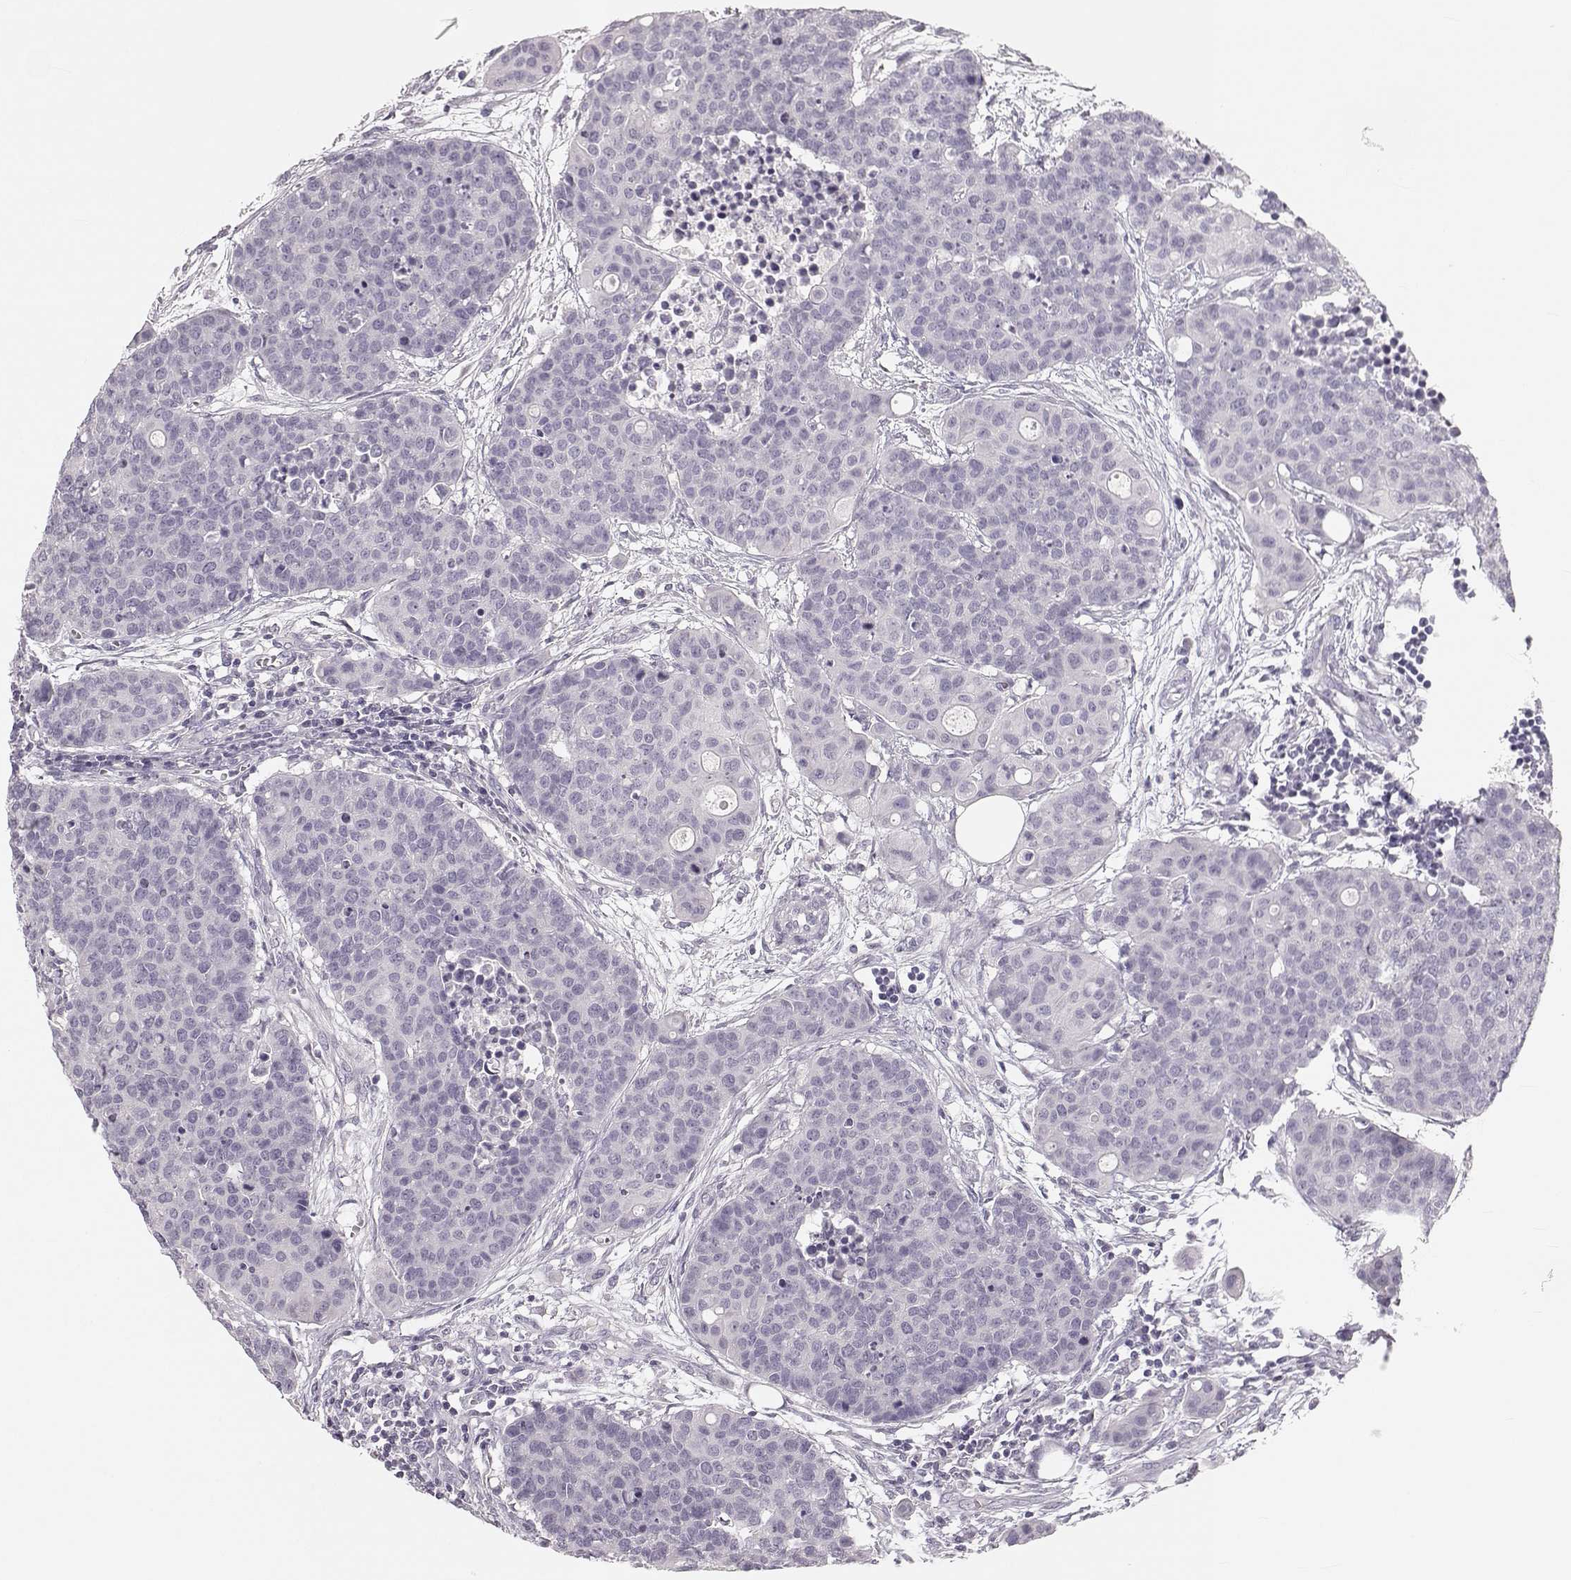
{"staining": {"intensity": "negative", "quantity": "none", "location": "none"}, "tissue": "carcinoid", "cell_type": "Tumor cells", "image_type": "cancer", "snomed": [{"axis": "morphology", "description": "Carcinoid, malignant, NOS"}, {"axis": "topography", "description": "Colon"}], "caption": "Immunohistochemistry histopathology image of human carcinoid (malignant) stained for a protein (brown), which reveals no positivity in tumor cells.", "gene": "OIP5", "patient": {"sex": "male", "age": 81}}